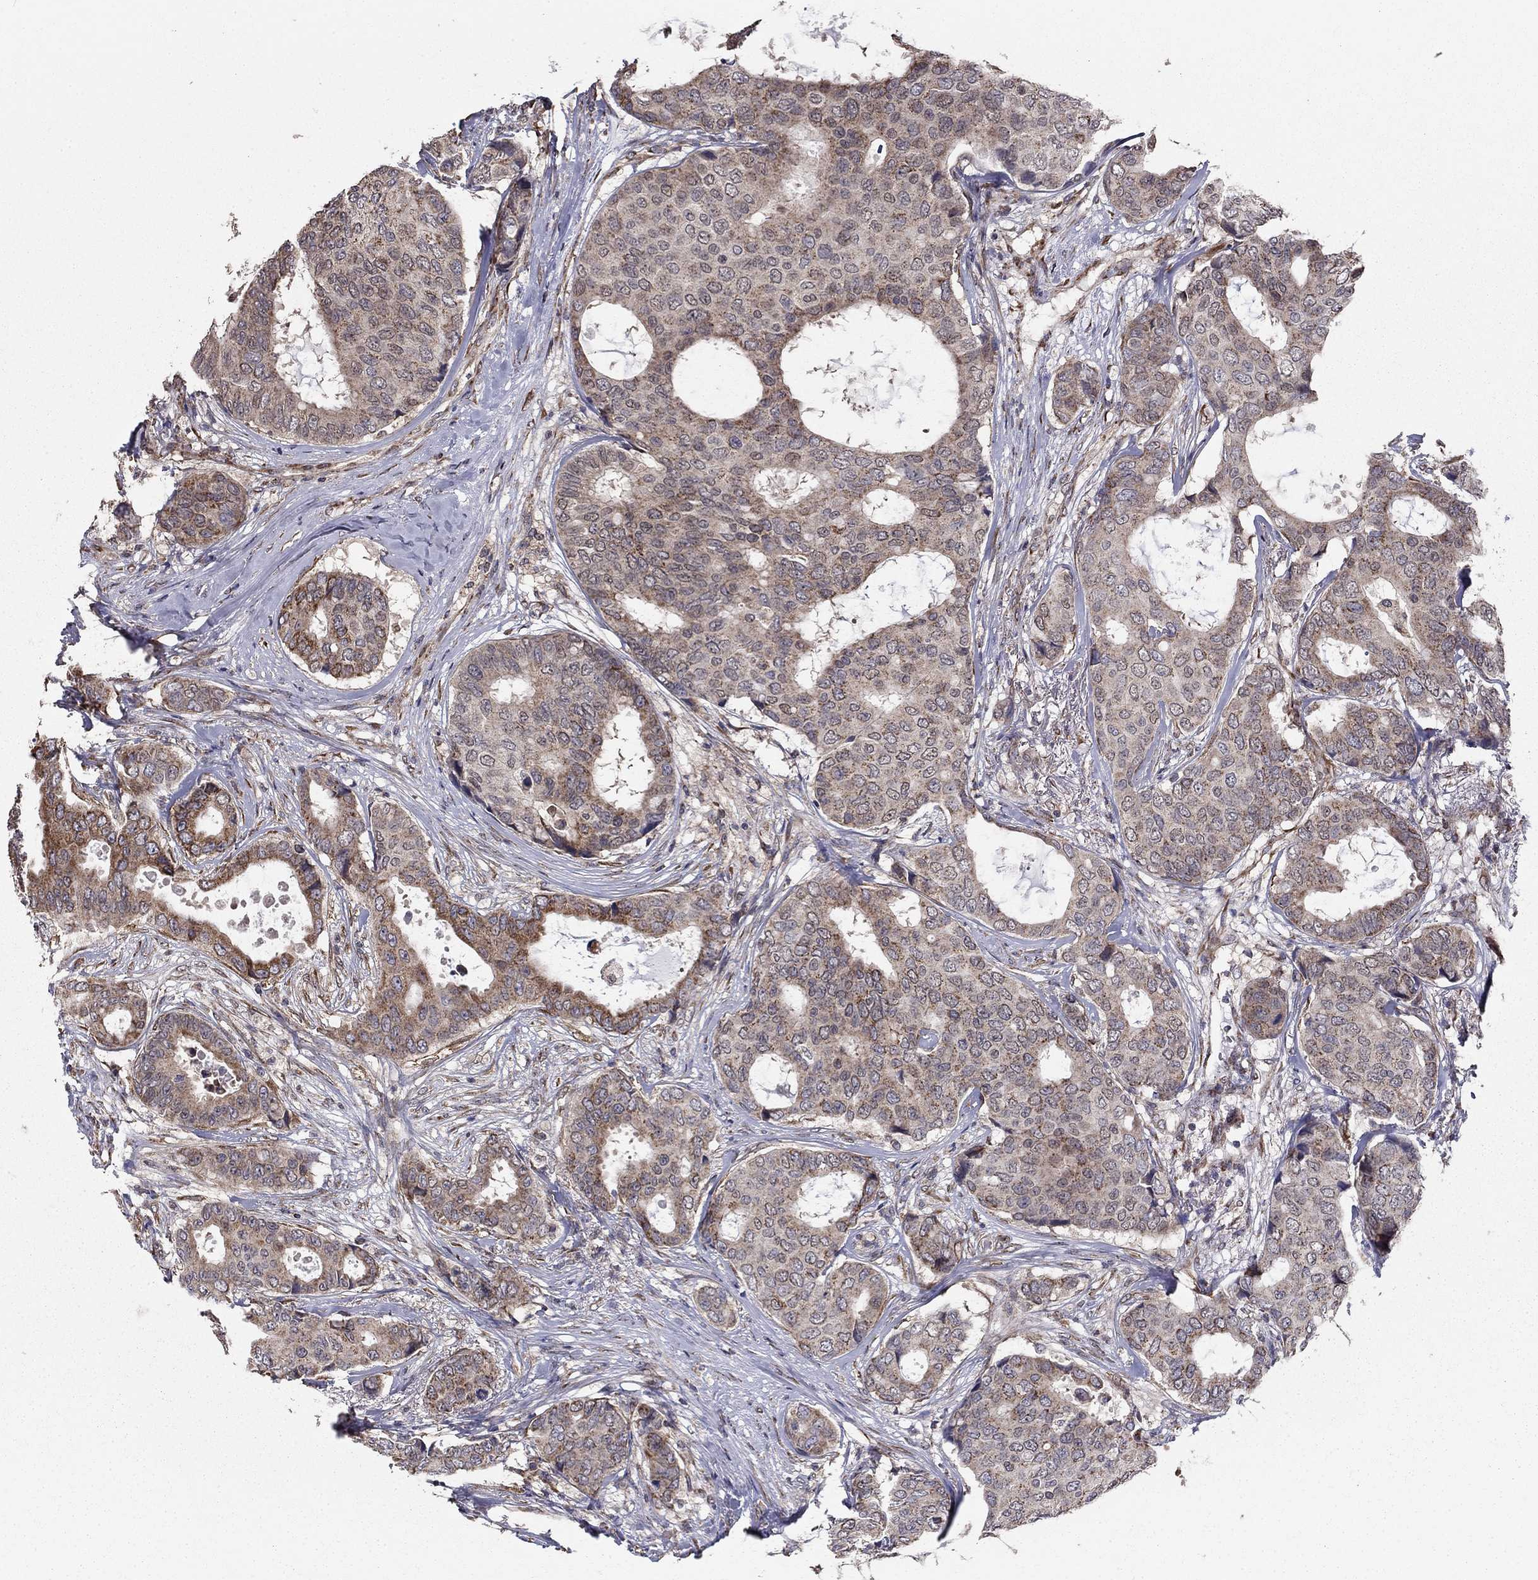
{"staining": {"intensity": "moderate", "quantity": "<25%", "location": "cytoplasmic/membranous"}, "tissue": "breast cancer", "cell_type": "Tumor cells", "image_type": "cancer", "snomed": [{"axis": "morphology", "description": "Duct carcinoma"}, {"axis": "topography", "description": "Breast"}], "caption": "A low amount of moderate cytoplasmic/membranous positivity is present in approximately <25% of tumor cells in breast infiltrating ductal carcinoma tissue.", "gene": "NKIRAS1", "patient": {"sex": "female", "age": 75}}